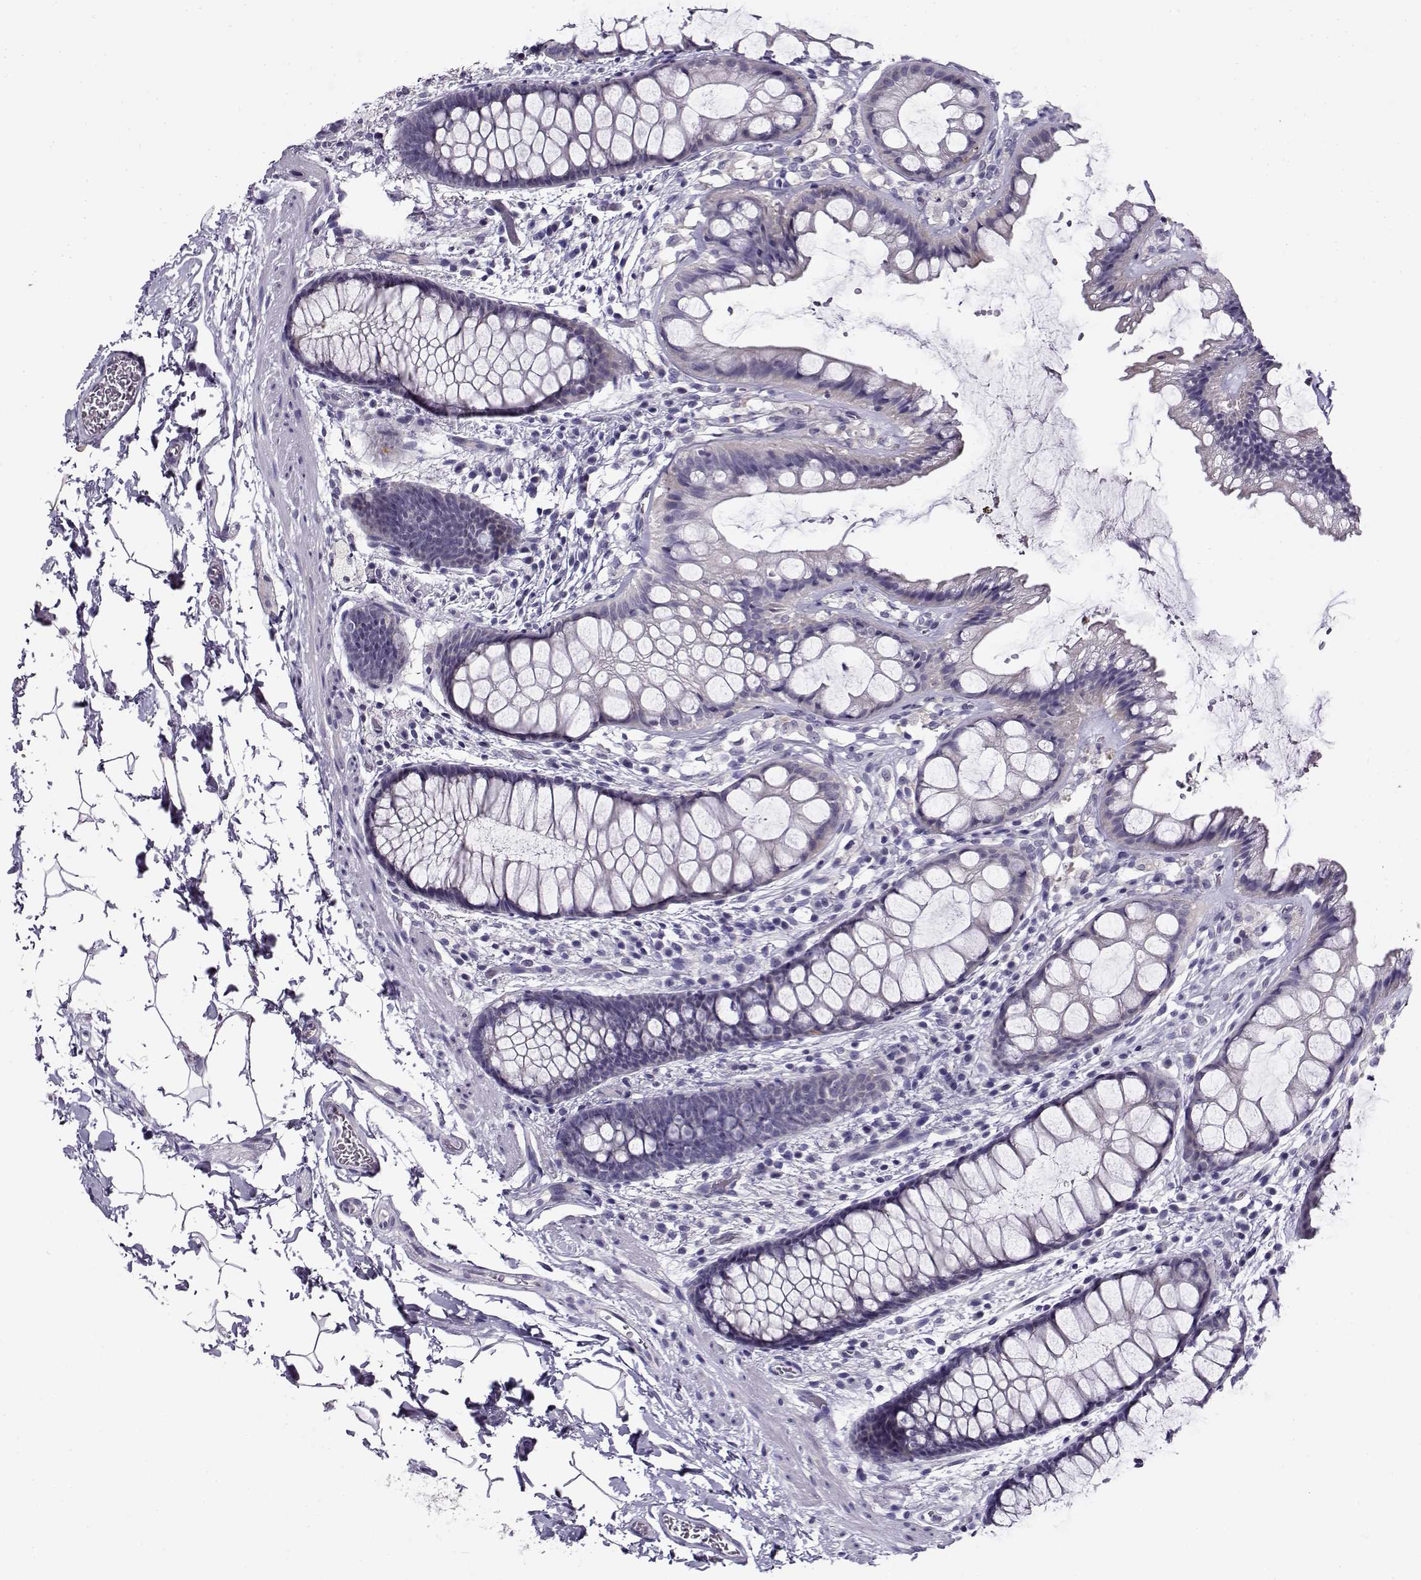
{"staining": {"intensity": "negative", "quantity": "none", "location": "none"}, "tissue": "rectum", "cell_type": "Glandular cells", "image_type": "normal", "snomed": [{"axis": "morphology", "description": "Normal tissue, NOS"}, {"axis": "topography", "description": "Rectum"}], "caption": "The image displays no significant staining in glandular cells of rectum. (IHC, brightfield microscopy, high magnification).", "gene": "FEZF1", "patient": {"sex": "female", "age": 62}}